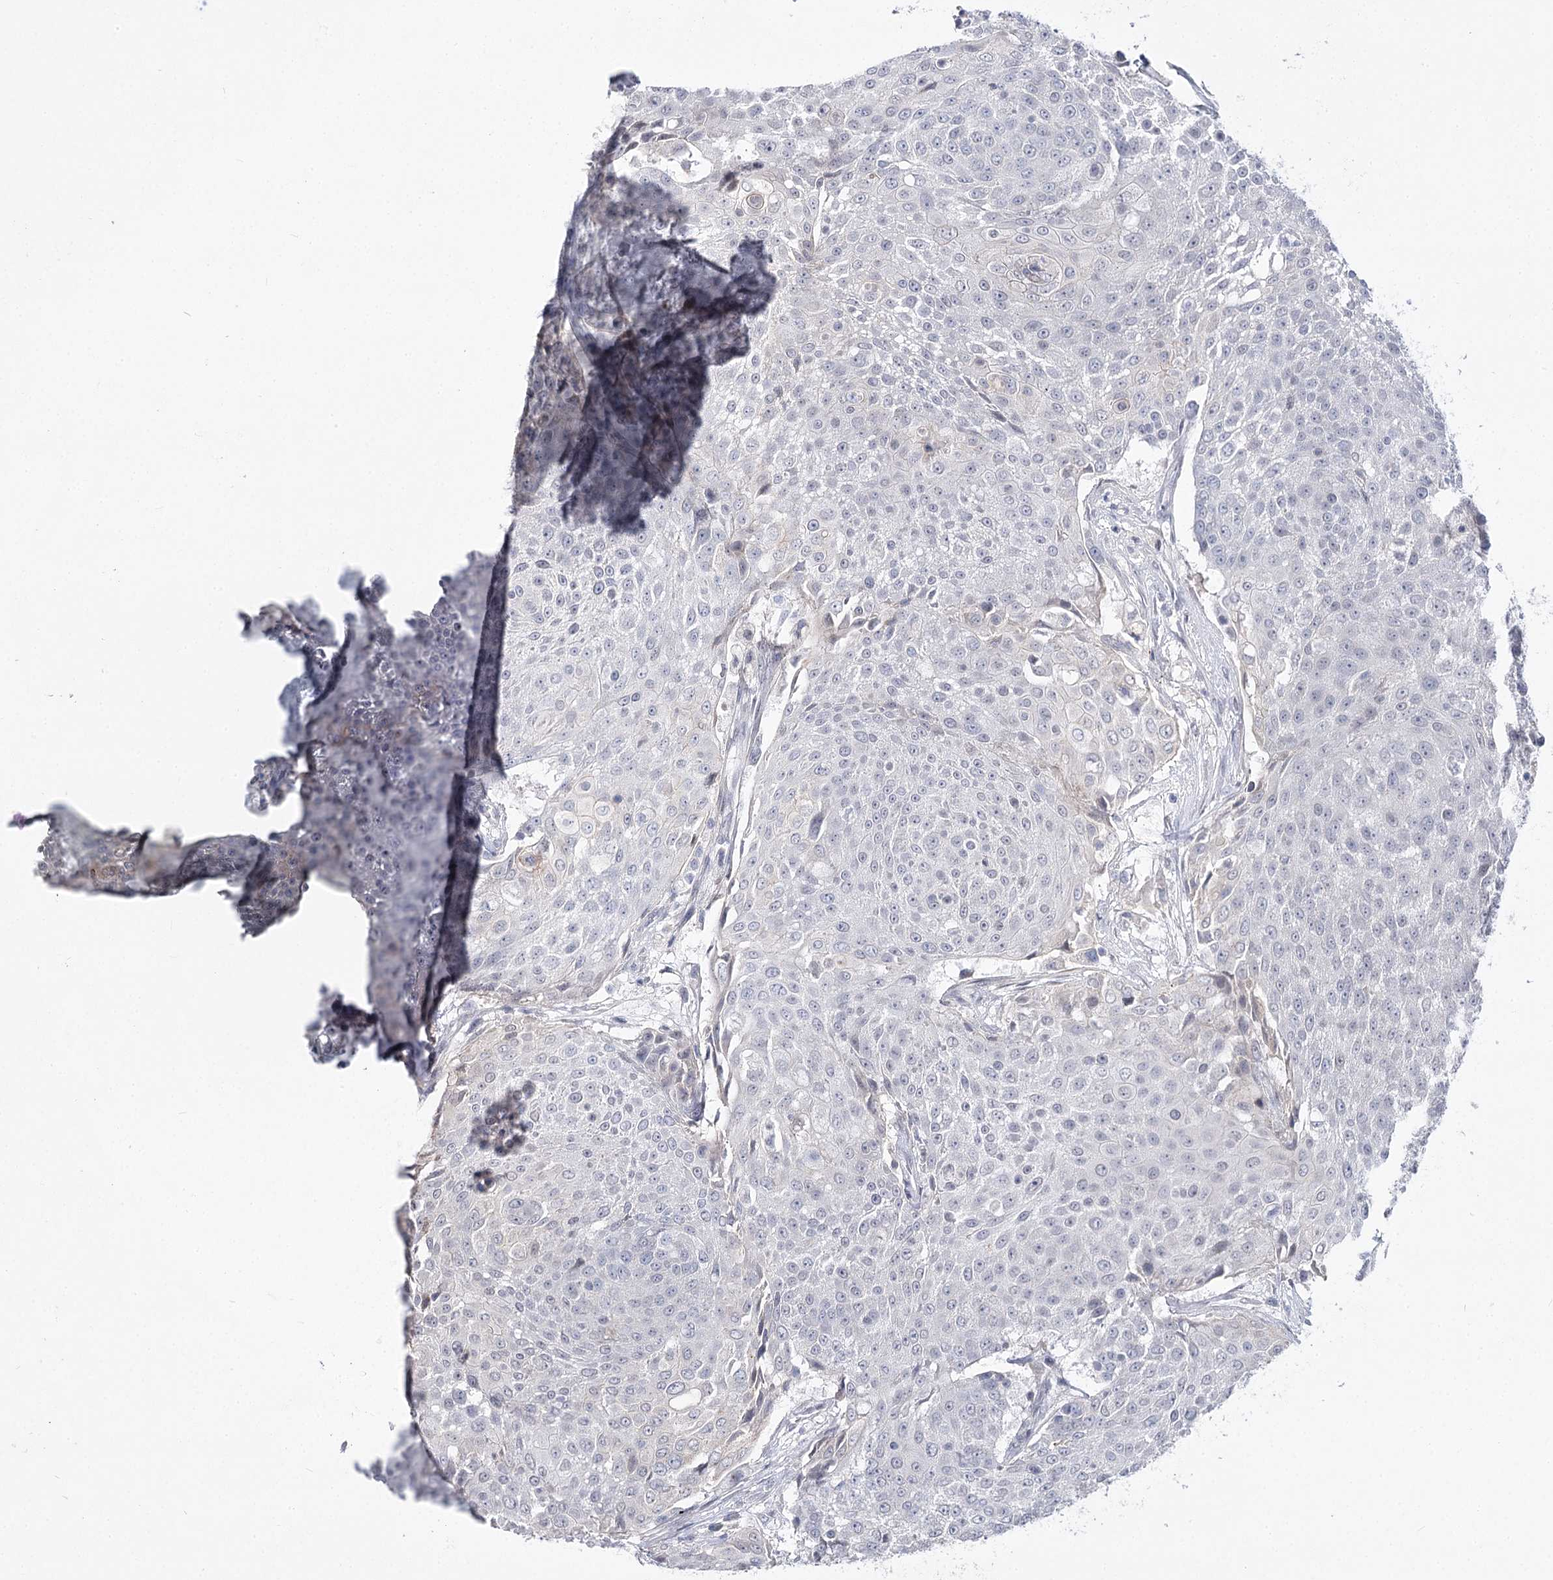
{"staining": {"intensity": "negative", "quantity": "none", "location": "none"}, "tissue": "urothelial cancer", "cell_type": "Tumor cells", "image_type": "cancer", "snomed": [{"axis": "morphology", "description": "Urothelial carcinoma, High grade"}, {"axis": "topography", "description": "Urinary bladder"}], "caption": "This is an immunohistochemistry (IHC) photomicrograph of human urothelial carcinoma (high-grade). There is no positivity in tumor cells.", "gene": "ATP10B", "patient": {"sex": "female", "age": 63}}